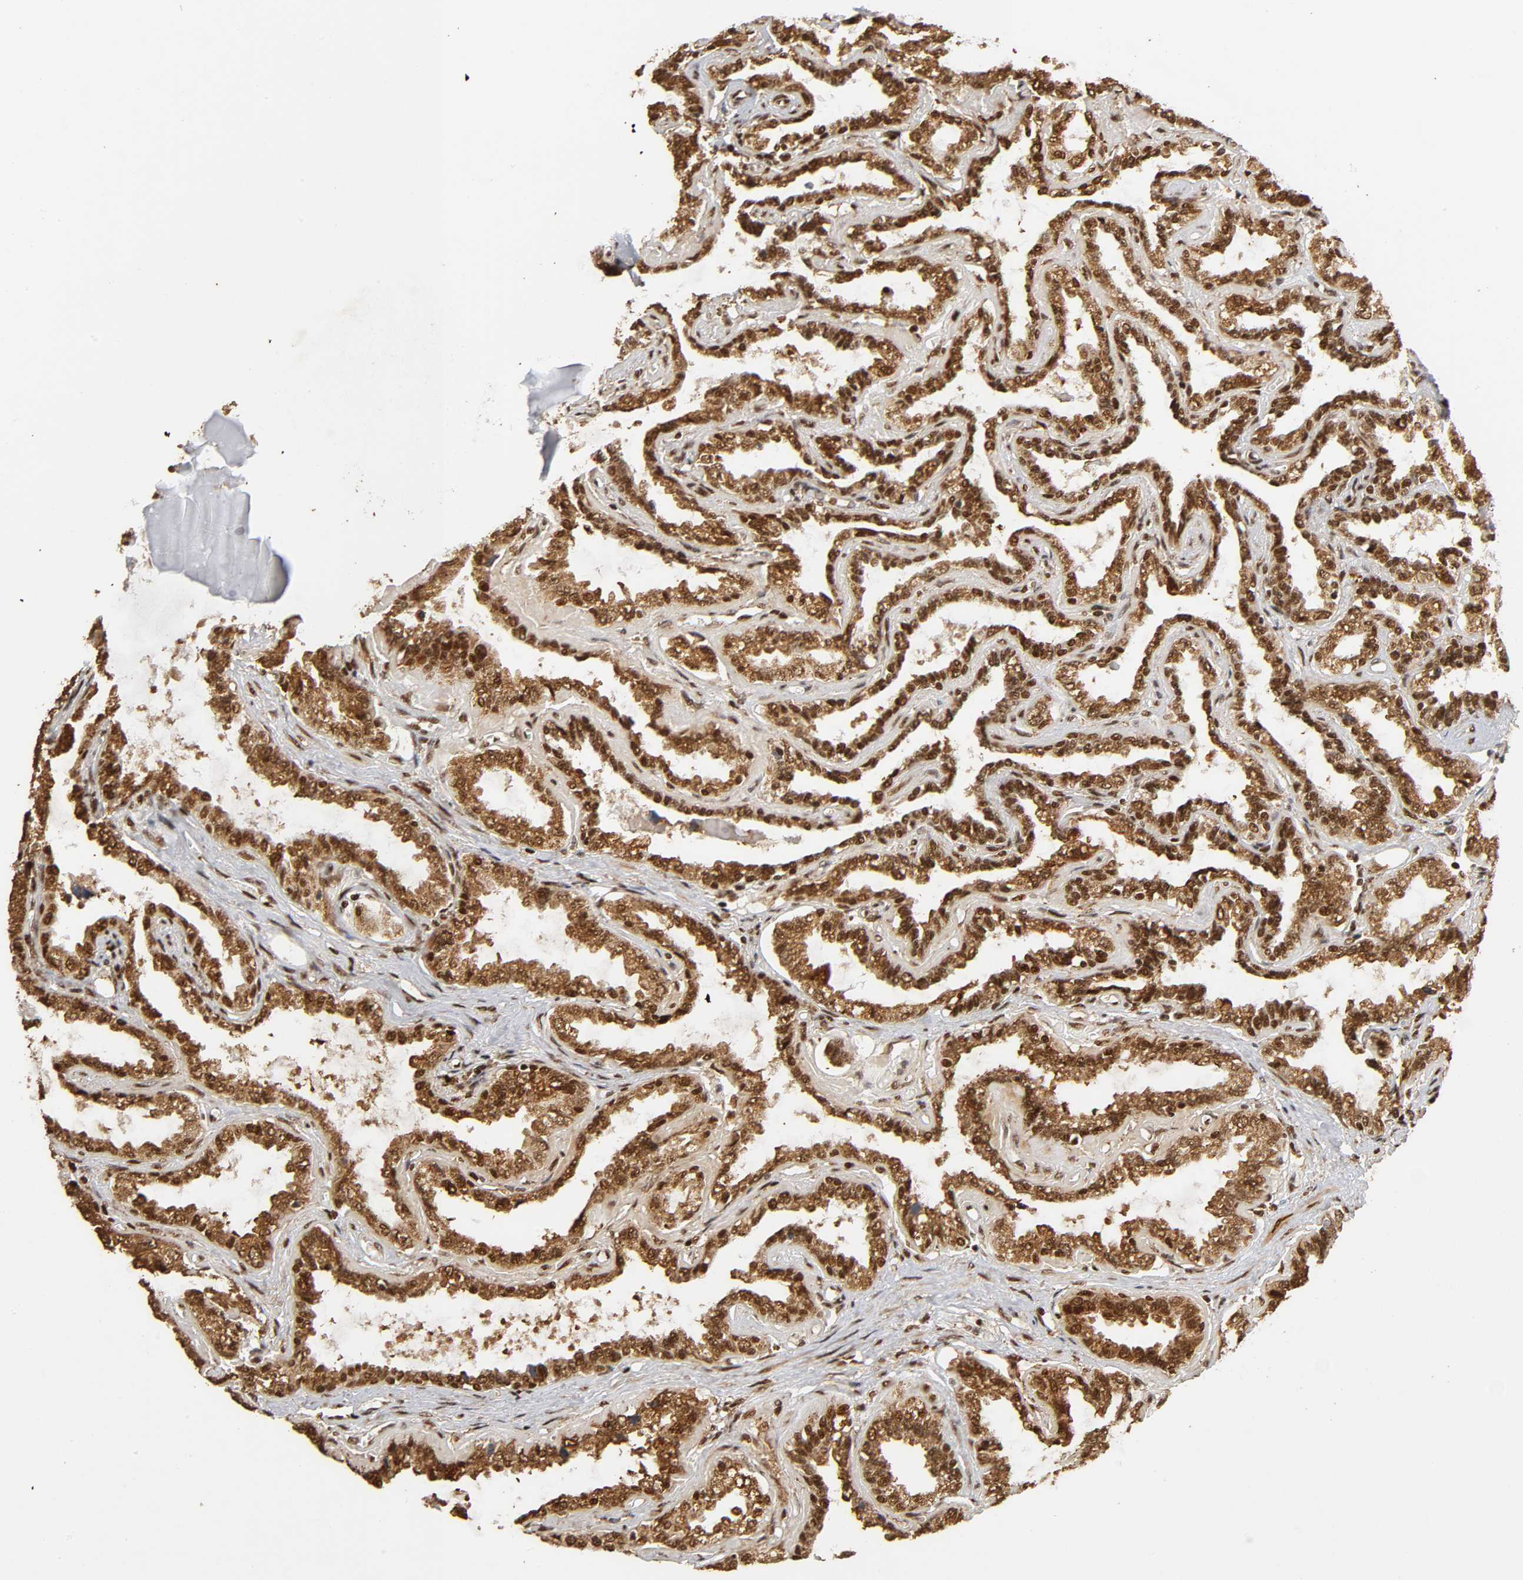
{"staining": {"intensity": "strong", "quantity": ">75%", "location": "cytoplasmic/membranous,nuclear"}, "tissue": "seminal vesicle", "cell_type": "Glandular cells", "image_type": "normal", "snomed": [{"axis": "morphology", "description": "Normal tissue, NOS"}, {"axis": "morphology", "description": "Inflammation, NOS"}, {"axis": "topography", "description": "Urinary bladder"}, {"axis": "topography", "description": "Prostate"}, {"axis": "topography", "description": "Seminal veicle"}], "caption": "Normal seminal vesicle shows strong cytoplasmic/membranous,nuclear expression in about >75% of glandular cells.", "gene": "RNF122", "patient": {"sex": "male", "age": 82}}